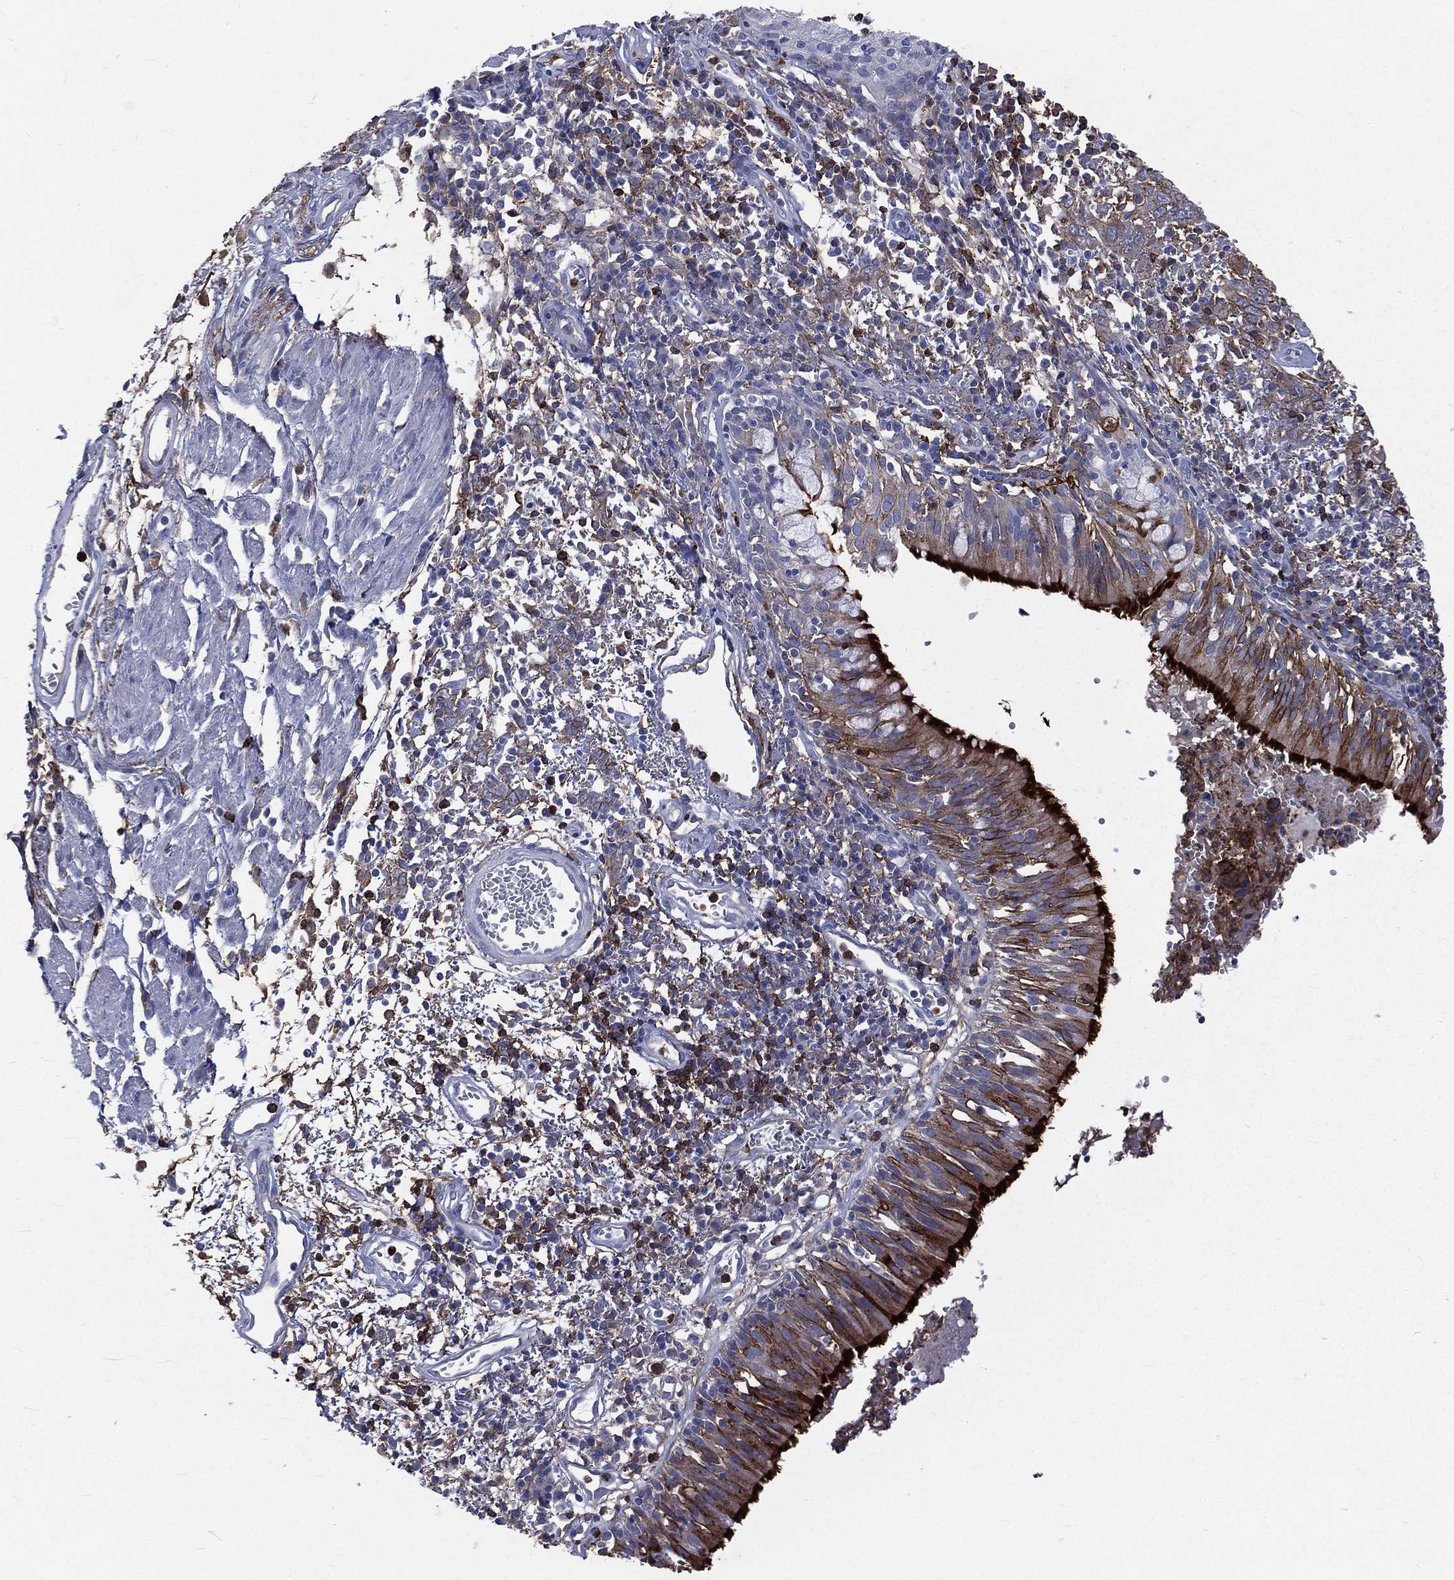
{"staining": {"intensity": "strong", "quantity": "25%-75%", "location": "cytoplasmic/membranous"}, "tissue": "bronchus", "cell_type": "Respiratory epithelial cells", "image_type": "normal", "snomed": [{"axis": "morphology", "description": "Normal tissue, NOS"}, {"axis": "morphology", "description": "Squamous cell carcinoma, NOS"}, {"axis": "topography", "description": "Cartilage tissue"}, {"axis": "topography", "description": "Bronchus"}, {"axis": "topography", "description": "Lung"}], "caption": "Brown immunohistochemical staining in benign bronchus displays strong cytoplasmic/membranous positivity in about 25%-75% of respiratory epithelial cells.", "gene": "BASP1", "patient": {"sex": "male", "age": 66}}